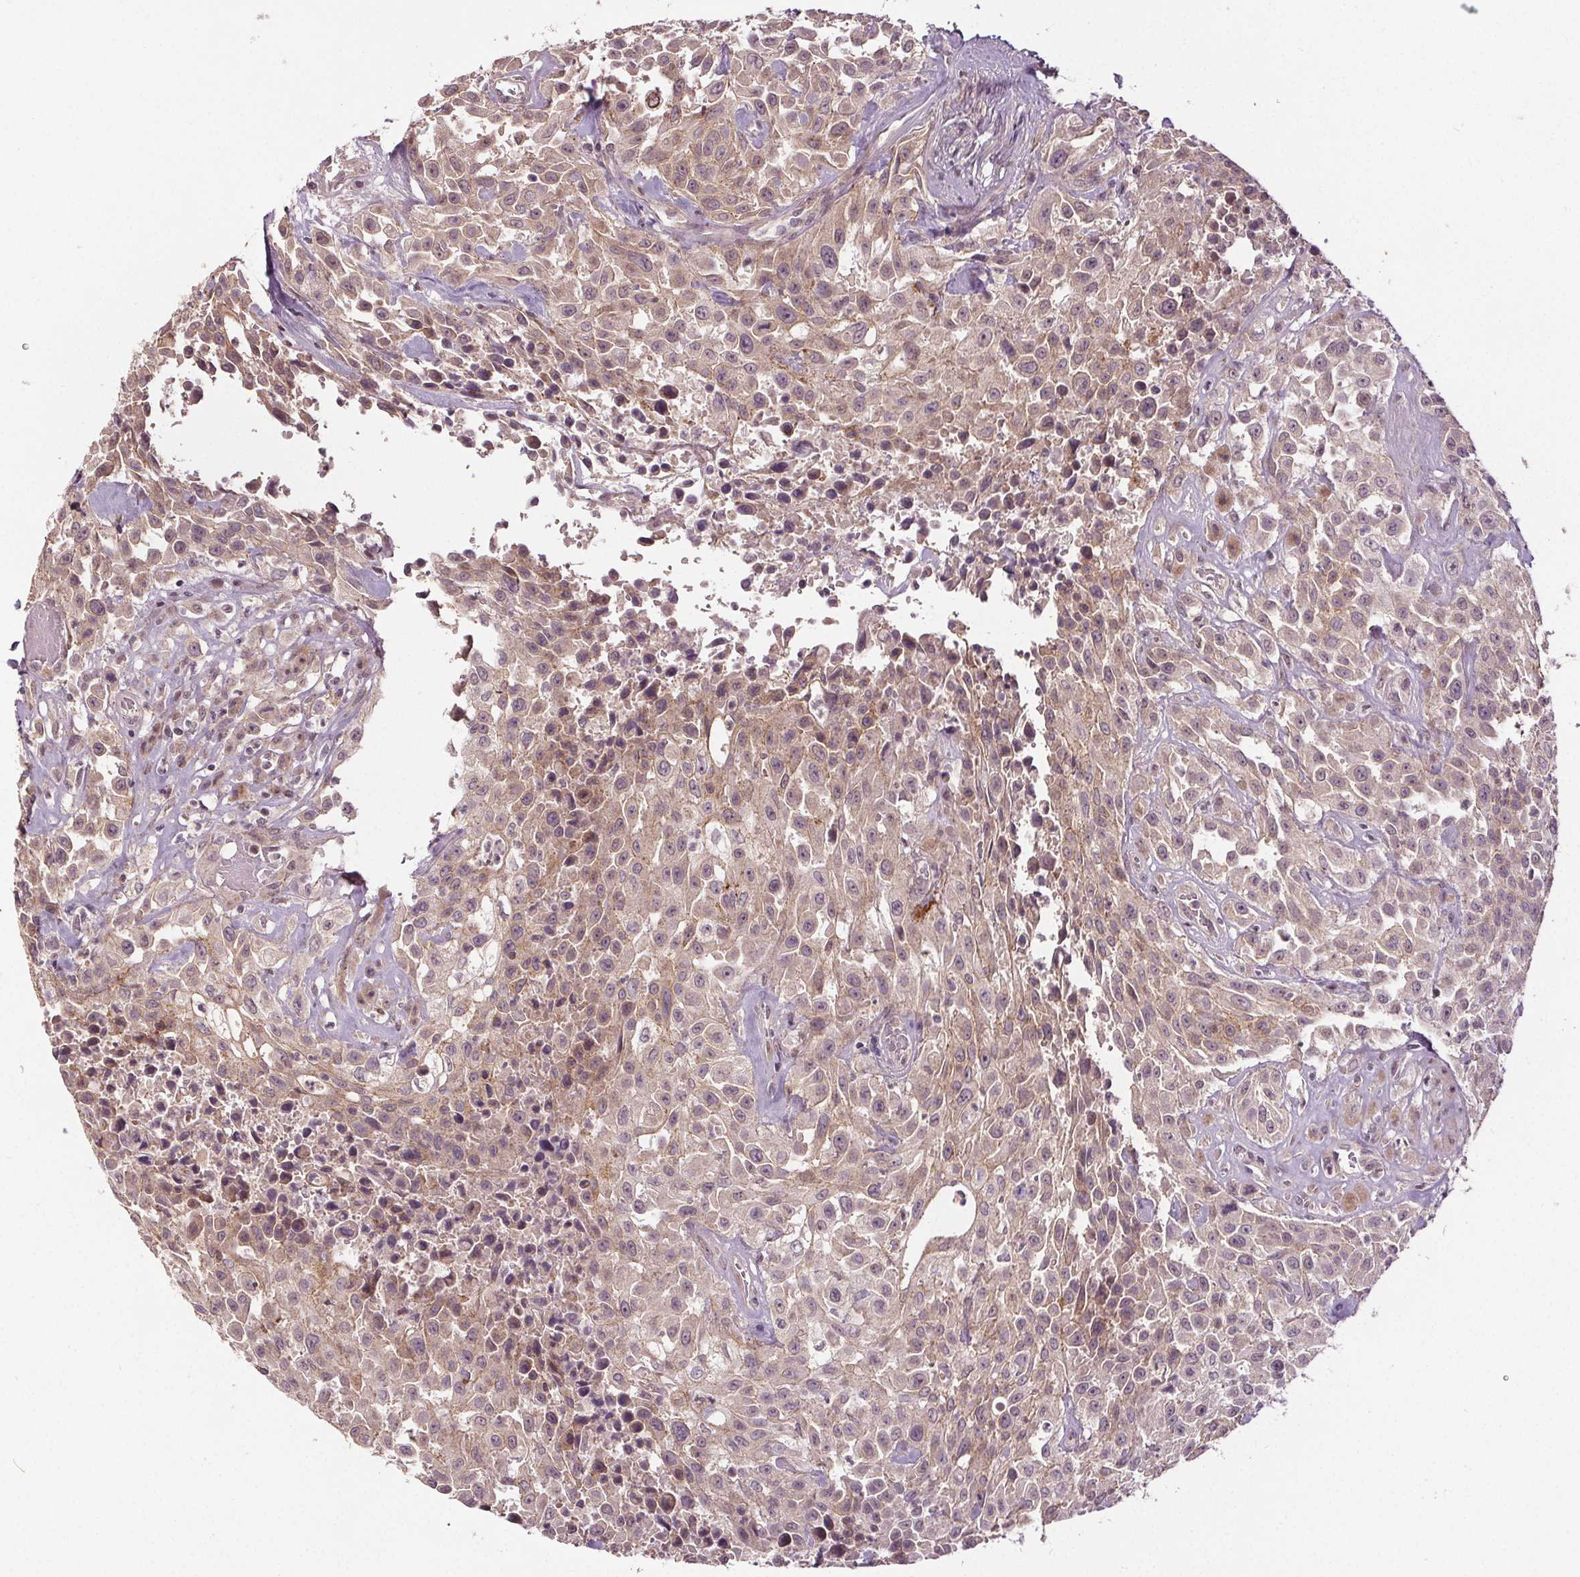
{"staining": {"intensity": "negative", "quantity": "none", "location": "none"}, "tissue": "urothelial cancer", "cell_type": "Tumor cells", "image_type": "cancer", "snomed": [{"axis": "morphology", "description": "Urothelial carcinoma, High grade"}, {"axis": "topography", "description": "Urinary bladder"}], "caption": "Tumor cells show no significant protein positivity in high-grade urothelial carcinoma.", "gene": "EPHB3", "patient": {"sex": "male", "age": 79}}